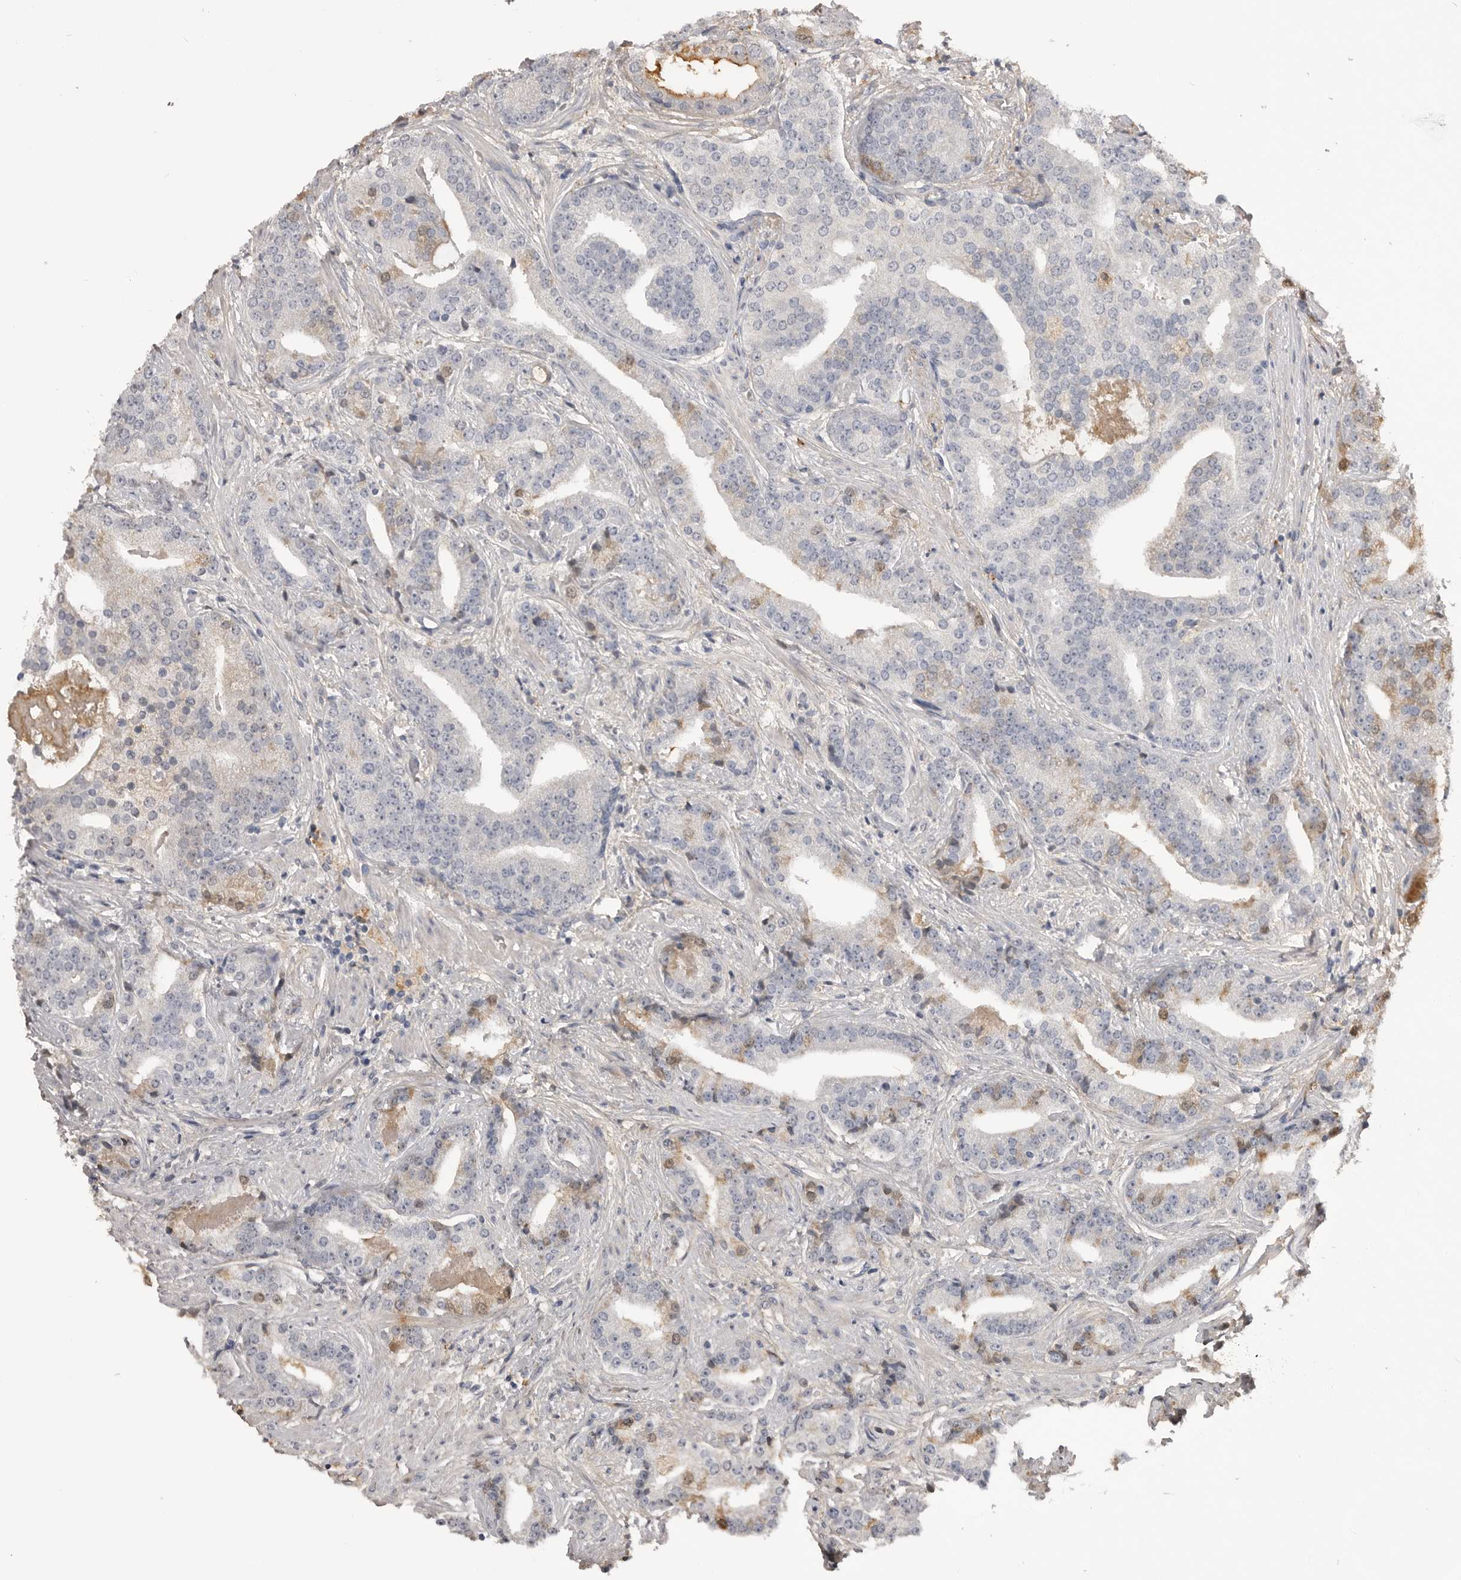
{"staining": {"intensity": "weak", "quantity": "<25%", "location": "cytoplasmic/membranous,nuclear"}, "tissue": "prostate cancer", "cell_type": "Tumor cells", "image_type": "cancer", "snomed": [{"axis": "morphology", "description": "Adenocarcinoma, Low grade"}, {"axis": "topography", "description": "Prostate"}], "caption": "Tumor cells show no significant protein expression in adenocarcinoma (low-grade) (prostate). (IHC, brightfield microscopy, high magnification).", "gene": "AHSG", "patient": {"sex": "male", "age": 67}}